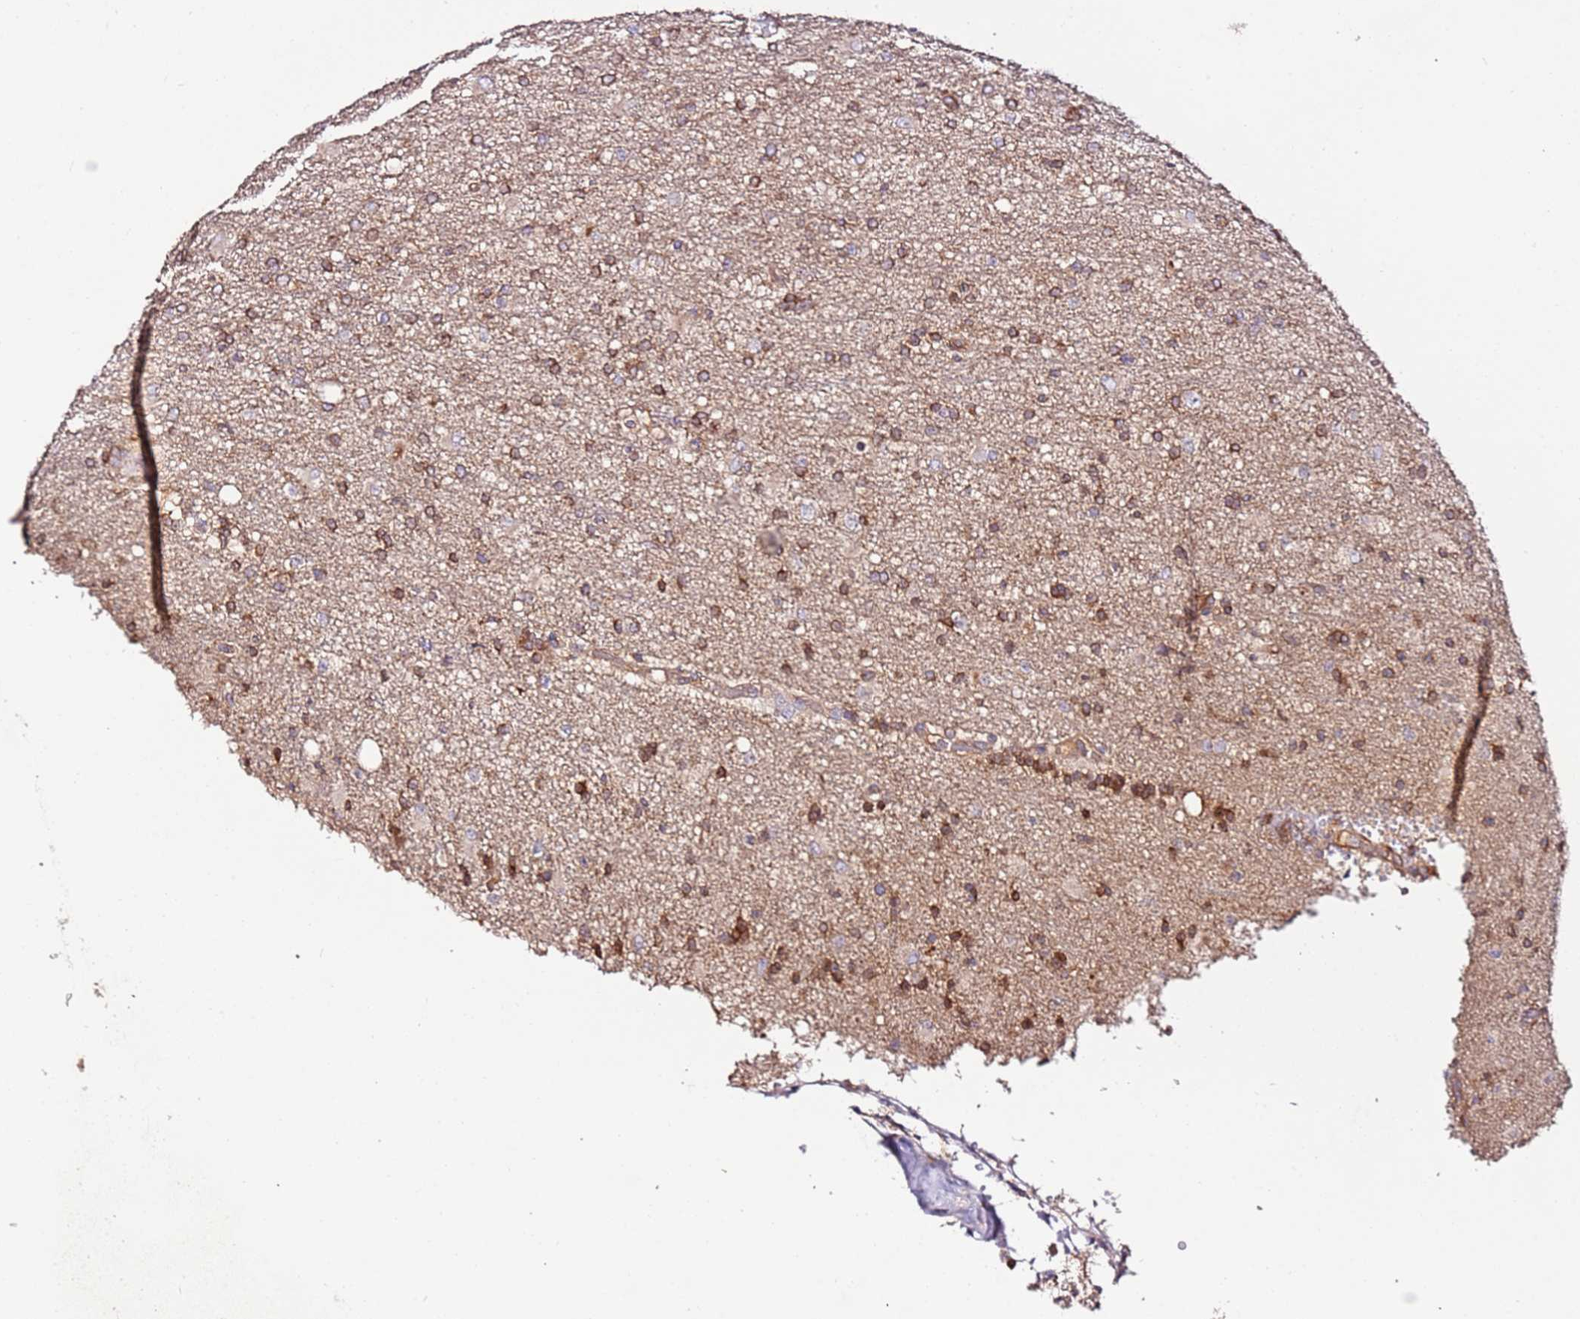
{"staining": {"intensity": "moderate", "quantity": "25%-75%", "location": "cytoplasmic/membranous"}, "tissue": "glioma", "cell_type": "Tumor cells", "image_type": "cancer", "snomed": [{"axis": "morphology", "description": "Glioma, malignant, High grade"}, {"axis": "topography", "description": "Brain"}], "caption": "Tumor cells display medium levels of moderate cytoplasmic/membranous expression in approximately 25%-75% of cells in human malignant high-grade glioma.", "gene": "FLVCR1", "patient": {"sex": "female", "age": 74}}